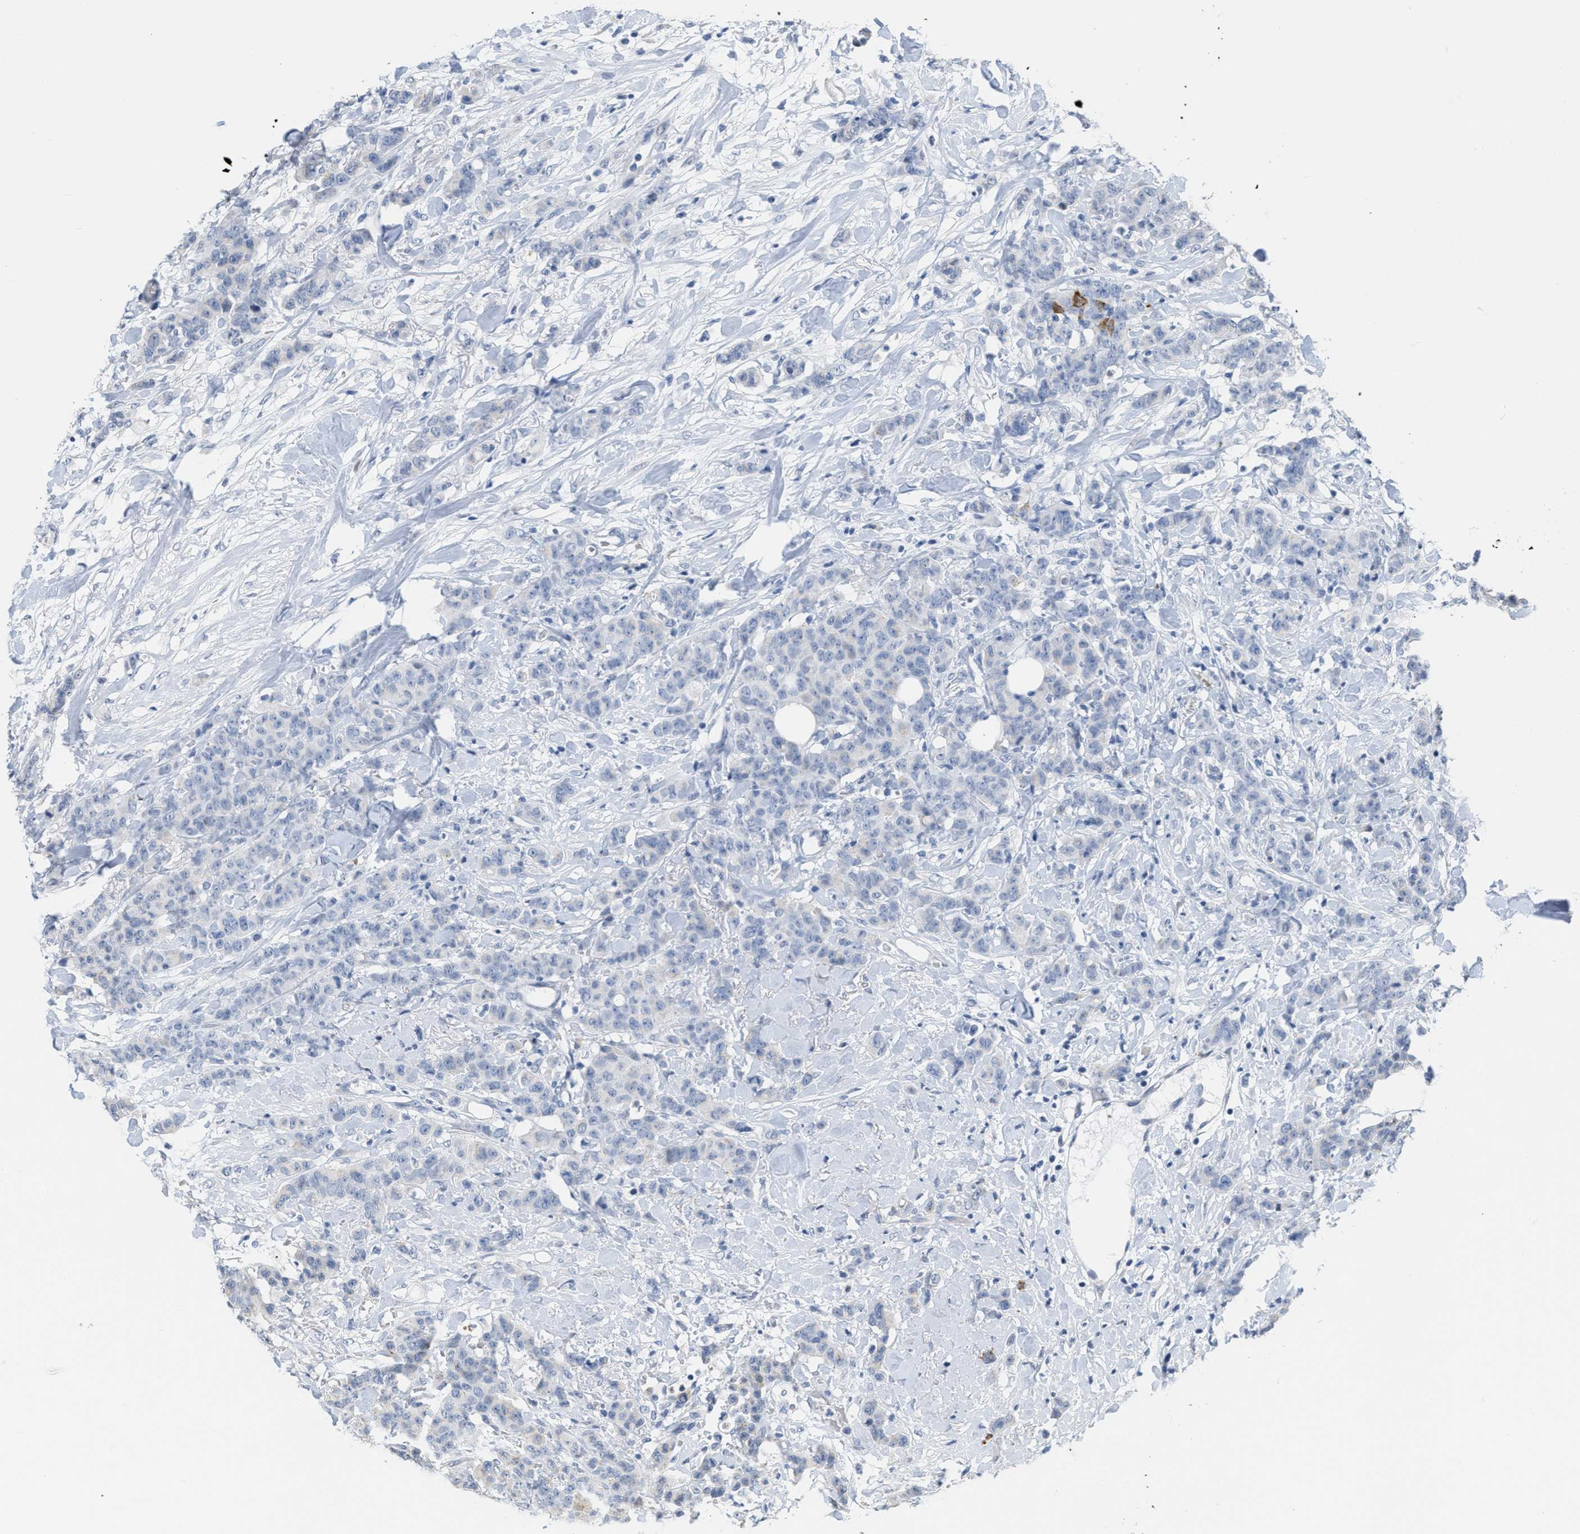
{"staining": {"intensity": "negative", "quantity": "none", "location": "none"}, "tissue": "breast cancer", "cell_type": "Tumor cells", "image_type": "cancer", "snomed": [{"axis": "morphology", "description": "Normal tissue, NOS"}, {"axis": "morphology", "description": "Duct carcinoma"}, {"axis": "topography", "description": "Breast"}], "caption": "There is no significant positivity in tumor cells of breast cancer (infiltrating ductal carcinoma).", "gene": "CRYM", "patient": {"sex": "female", "age": 40}}